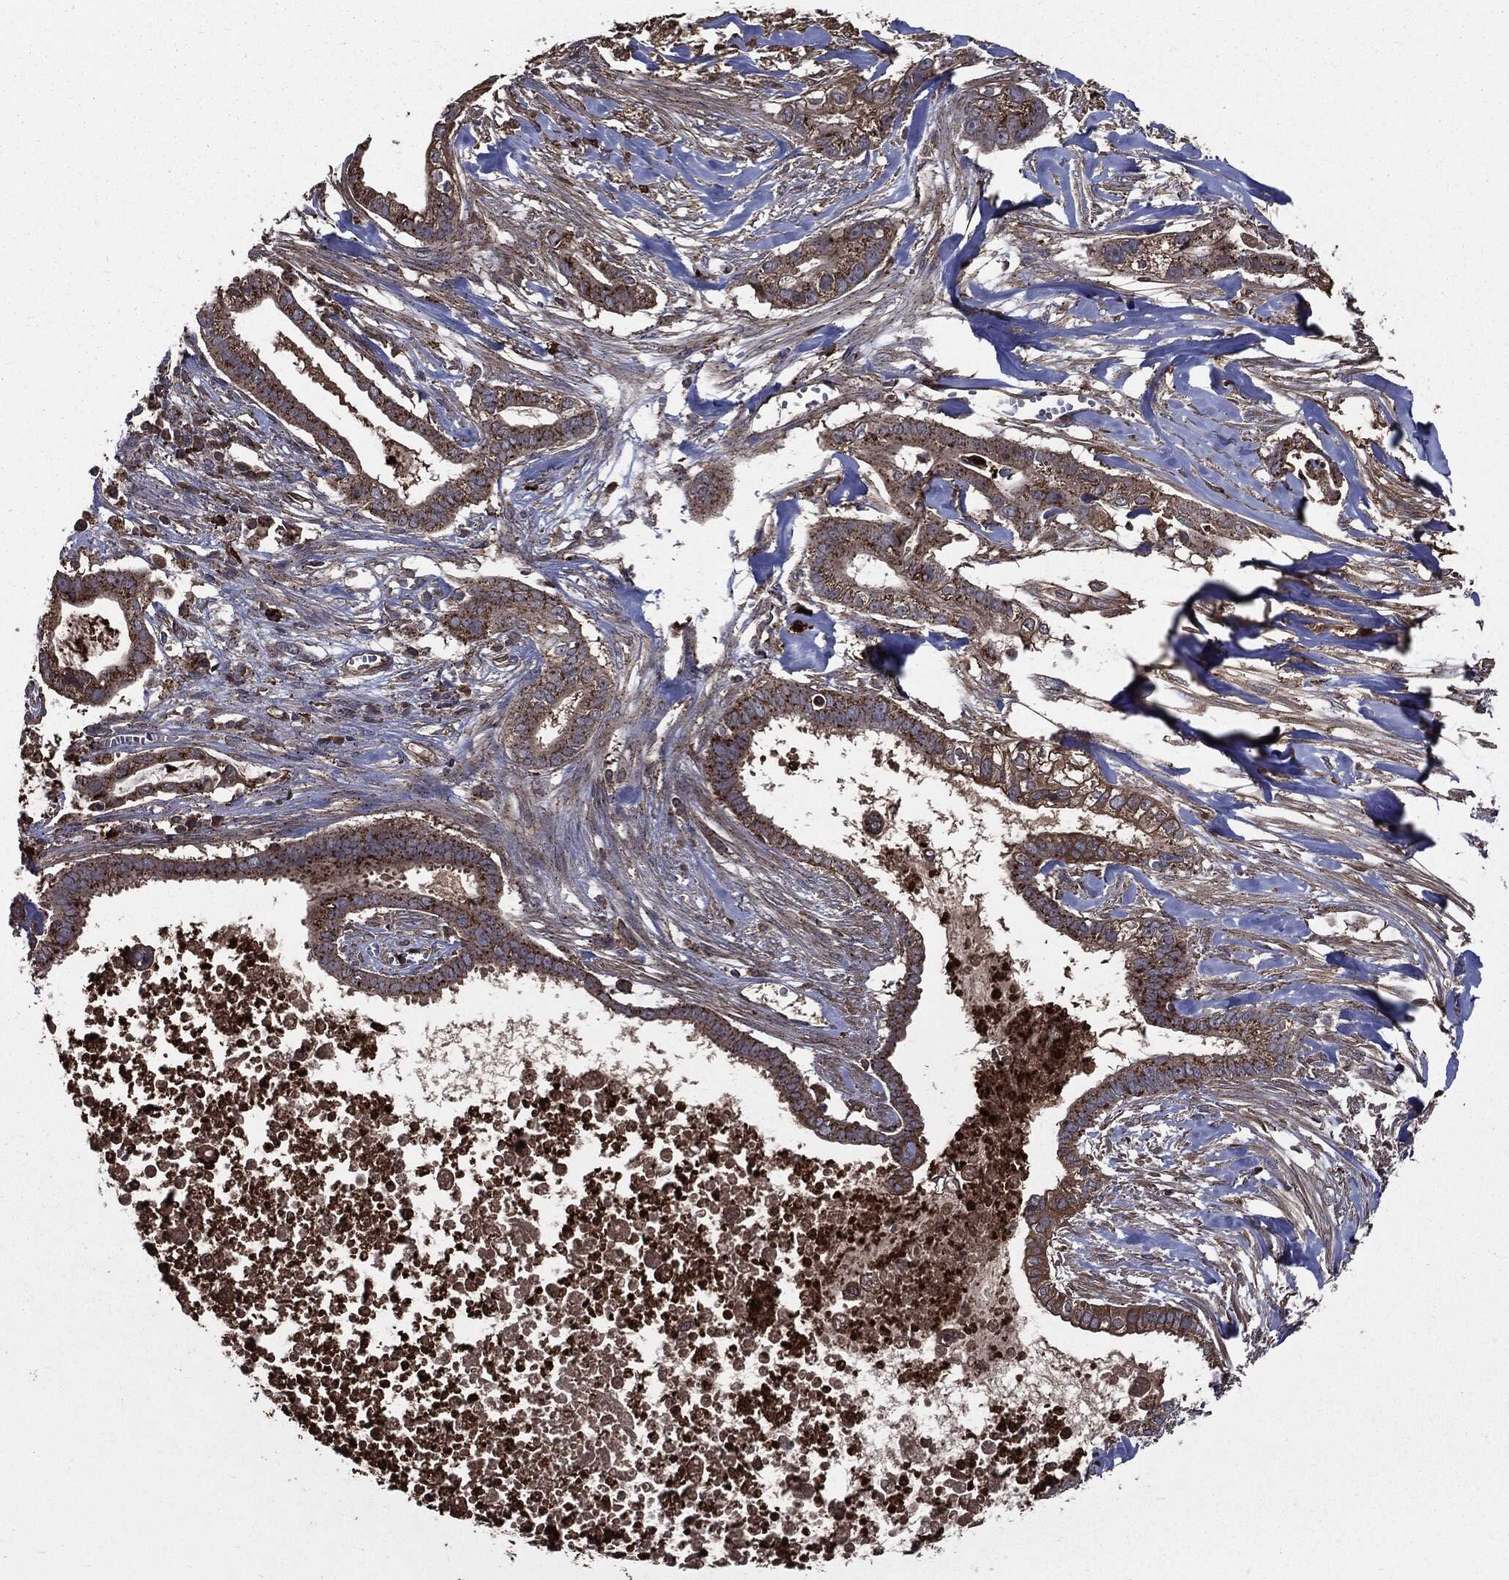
{"staining": {"intensity": "moderate", "quantity": ">75%", "location": "cytoplasmic/membranous"}, "tissue": "pancreatic cancer", "cell_type": "Tumor cells", "image_type": "cancer", "snomed": [{"axis": "morphology", "description": "Adenocarcinoma, NOS"}, {"axis": "topography", "description": "Pancreas"}], "caption": "Human adenocarcinoma (pancreatic) stained with a brown dye shows moderate cytoplasmic/membranous positive expression in about >75% of tumor cells.", "gene": "PDCD6IP", "patient": {"sex": "male", "age": 61}}